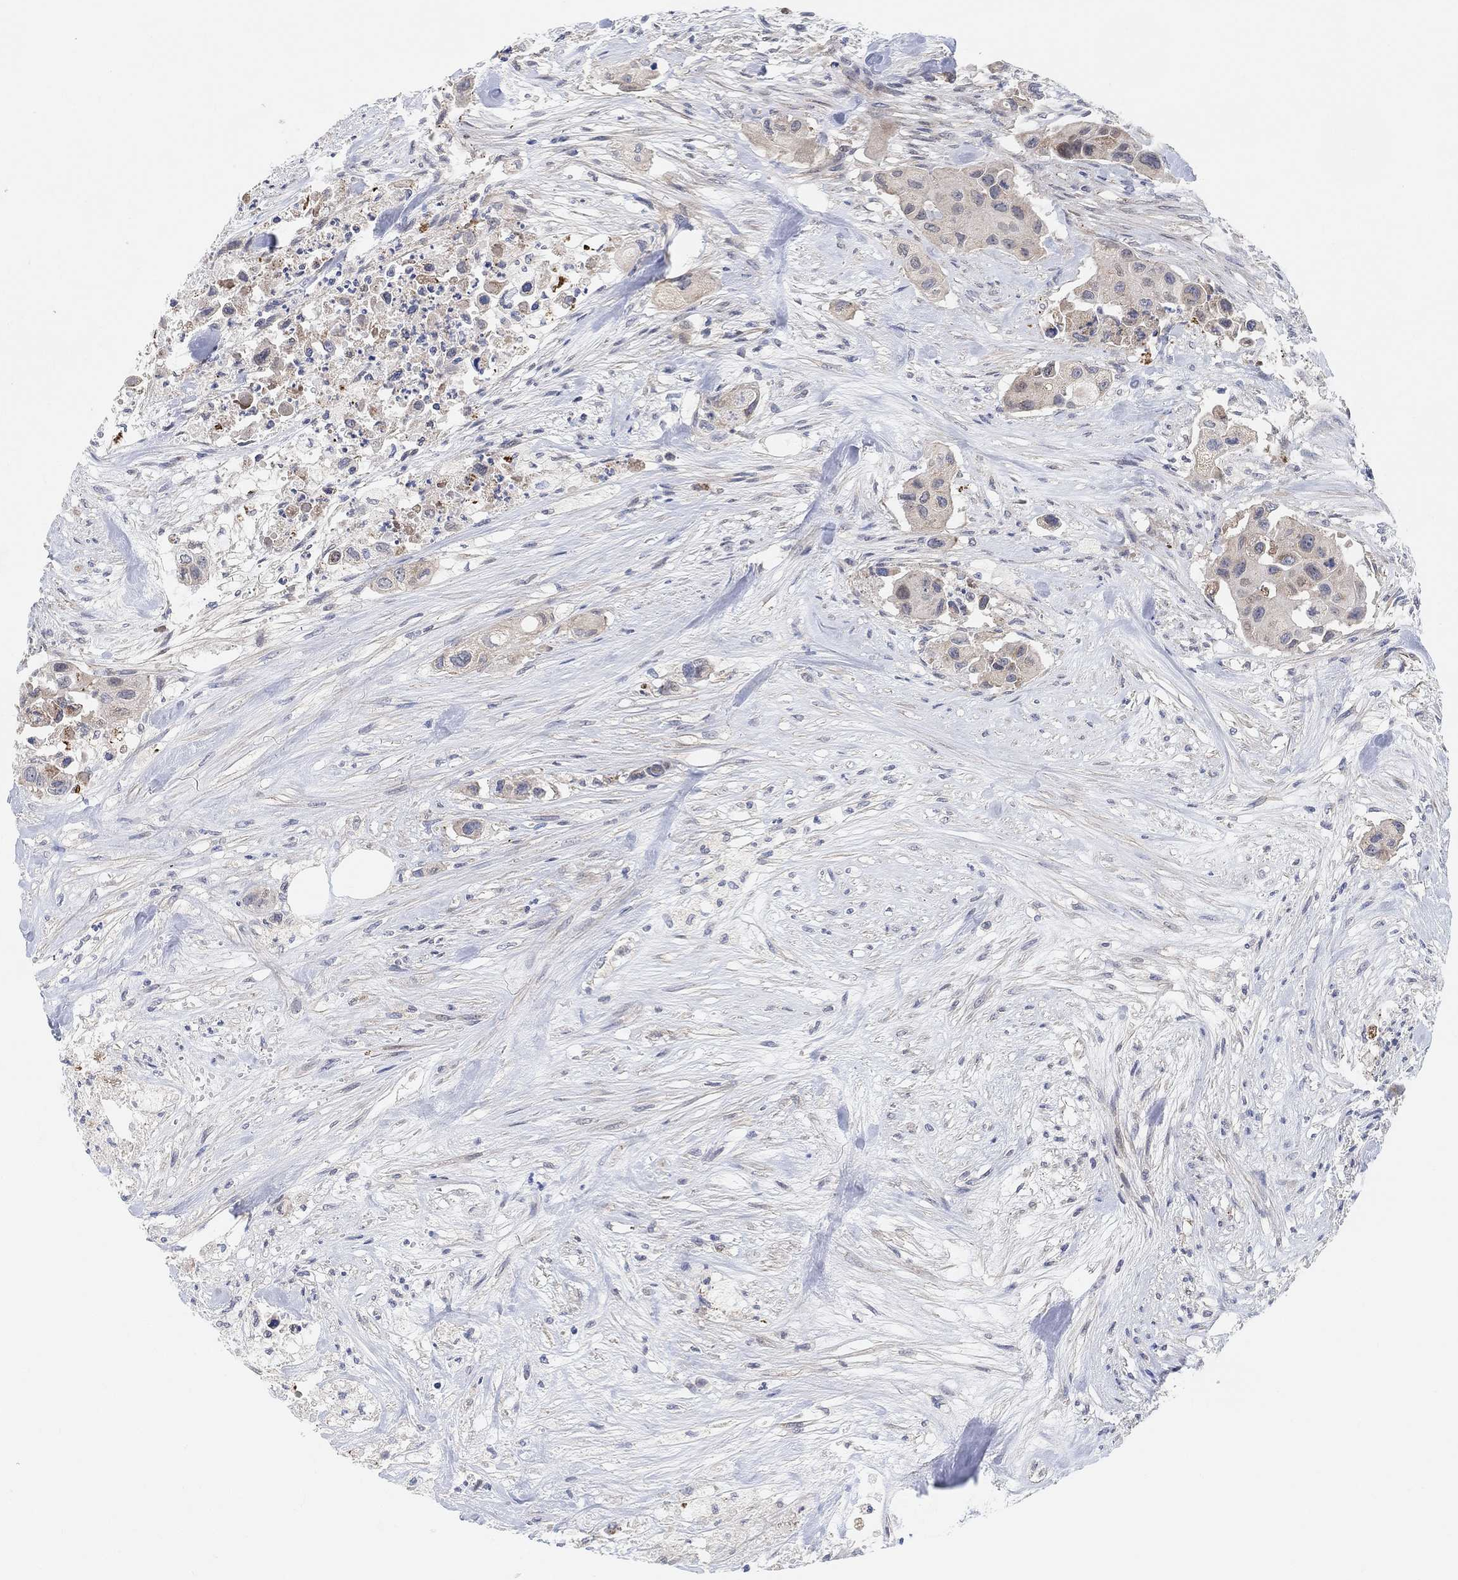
{"staining": {"intensity": "weak", "quantity": "25%-75%", "location": "cytoplasmic/membranous"}, "tissue": "urothelial cancer", "cell_type": "Tumor cells", "image_type": "cancer", "snomed": [{"axis": "morphology", "description": "Urothelial carcinoma, High grade"}, {"axis": "topography", "description": "Urinary bladder"}], "caption": "Urothelial carcinoma (high-grade) was stained to show a protein in brown. There is low levels of weak cytoplasmic/membranous staining in about 25%-75% of tumor cells.", "gene": "HCRTR1", "patient": {"sex": "female", "age": 73}}